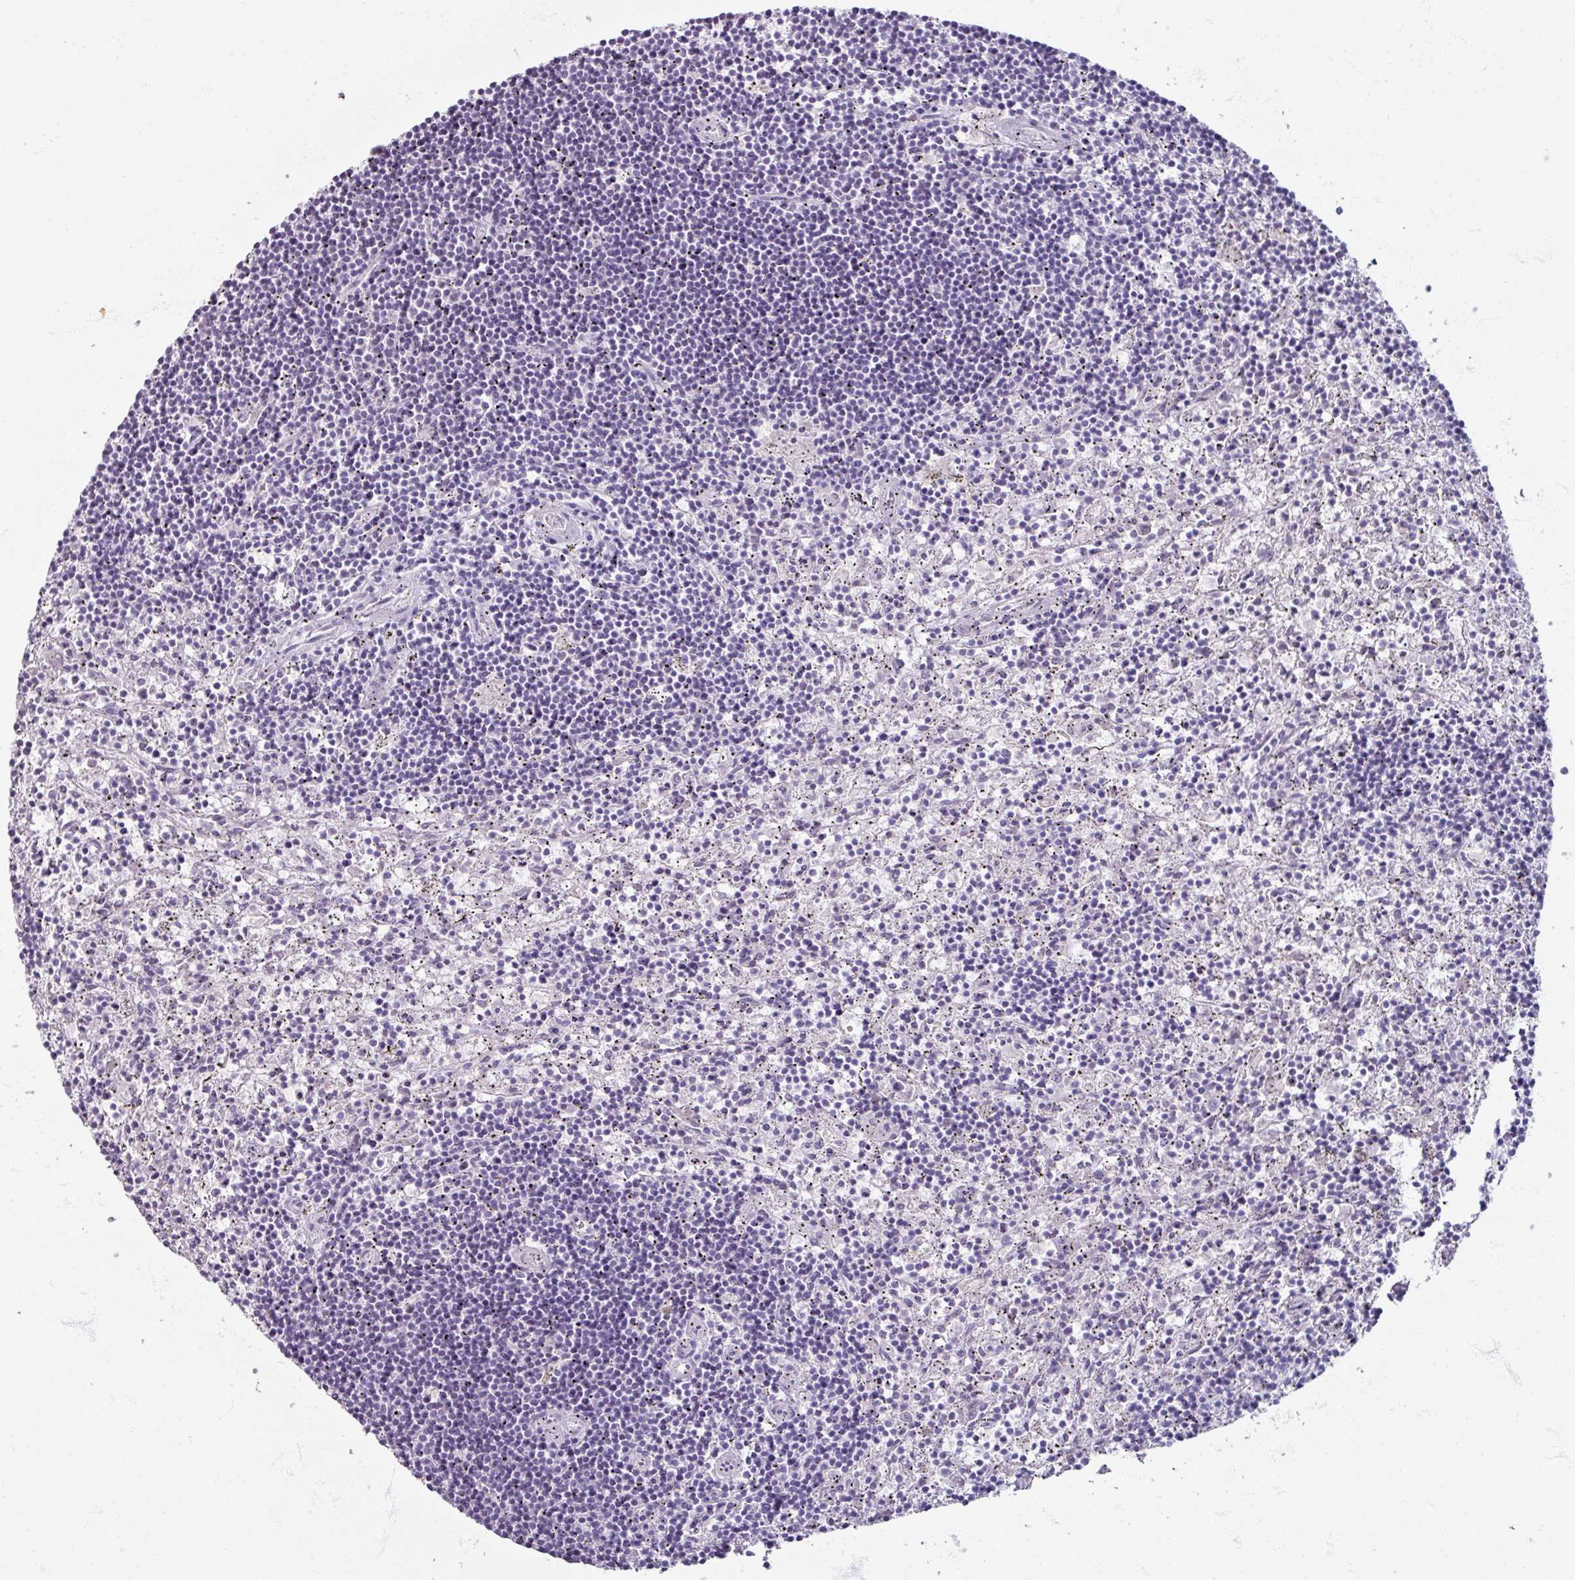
{"staining": {"intensity": "negative", "quantity": "none", "location": "none"}, "tissue": "lymphoma", "cell_type": "Tumor cells", "image_type": "cancer", "snomed": [{"axis": "morphology", "description": "Malignant lymphoma, non-Hodgkin's type, Low grade"}, {"axis": "topography", "description": "Spleen"}], "caption": "High magnification brightfield microscopy of lymphoma stained with DAB (3,3'-diaminobenzidine) (brown) and counterstained with hematoxylin (blue): tumor cells show no significant staining.", "gene": "TG", "patient": {"sex": "male", "age": 76}}